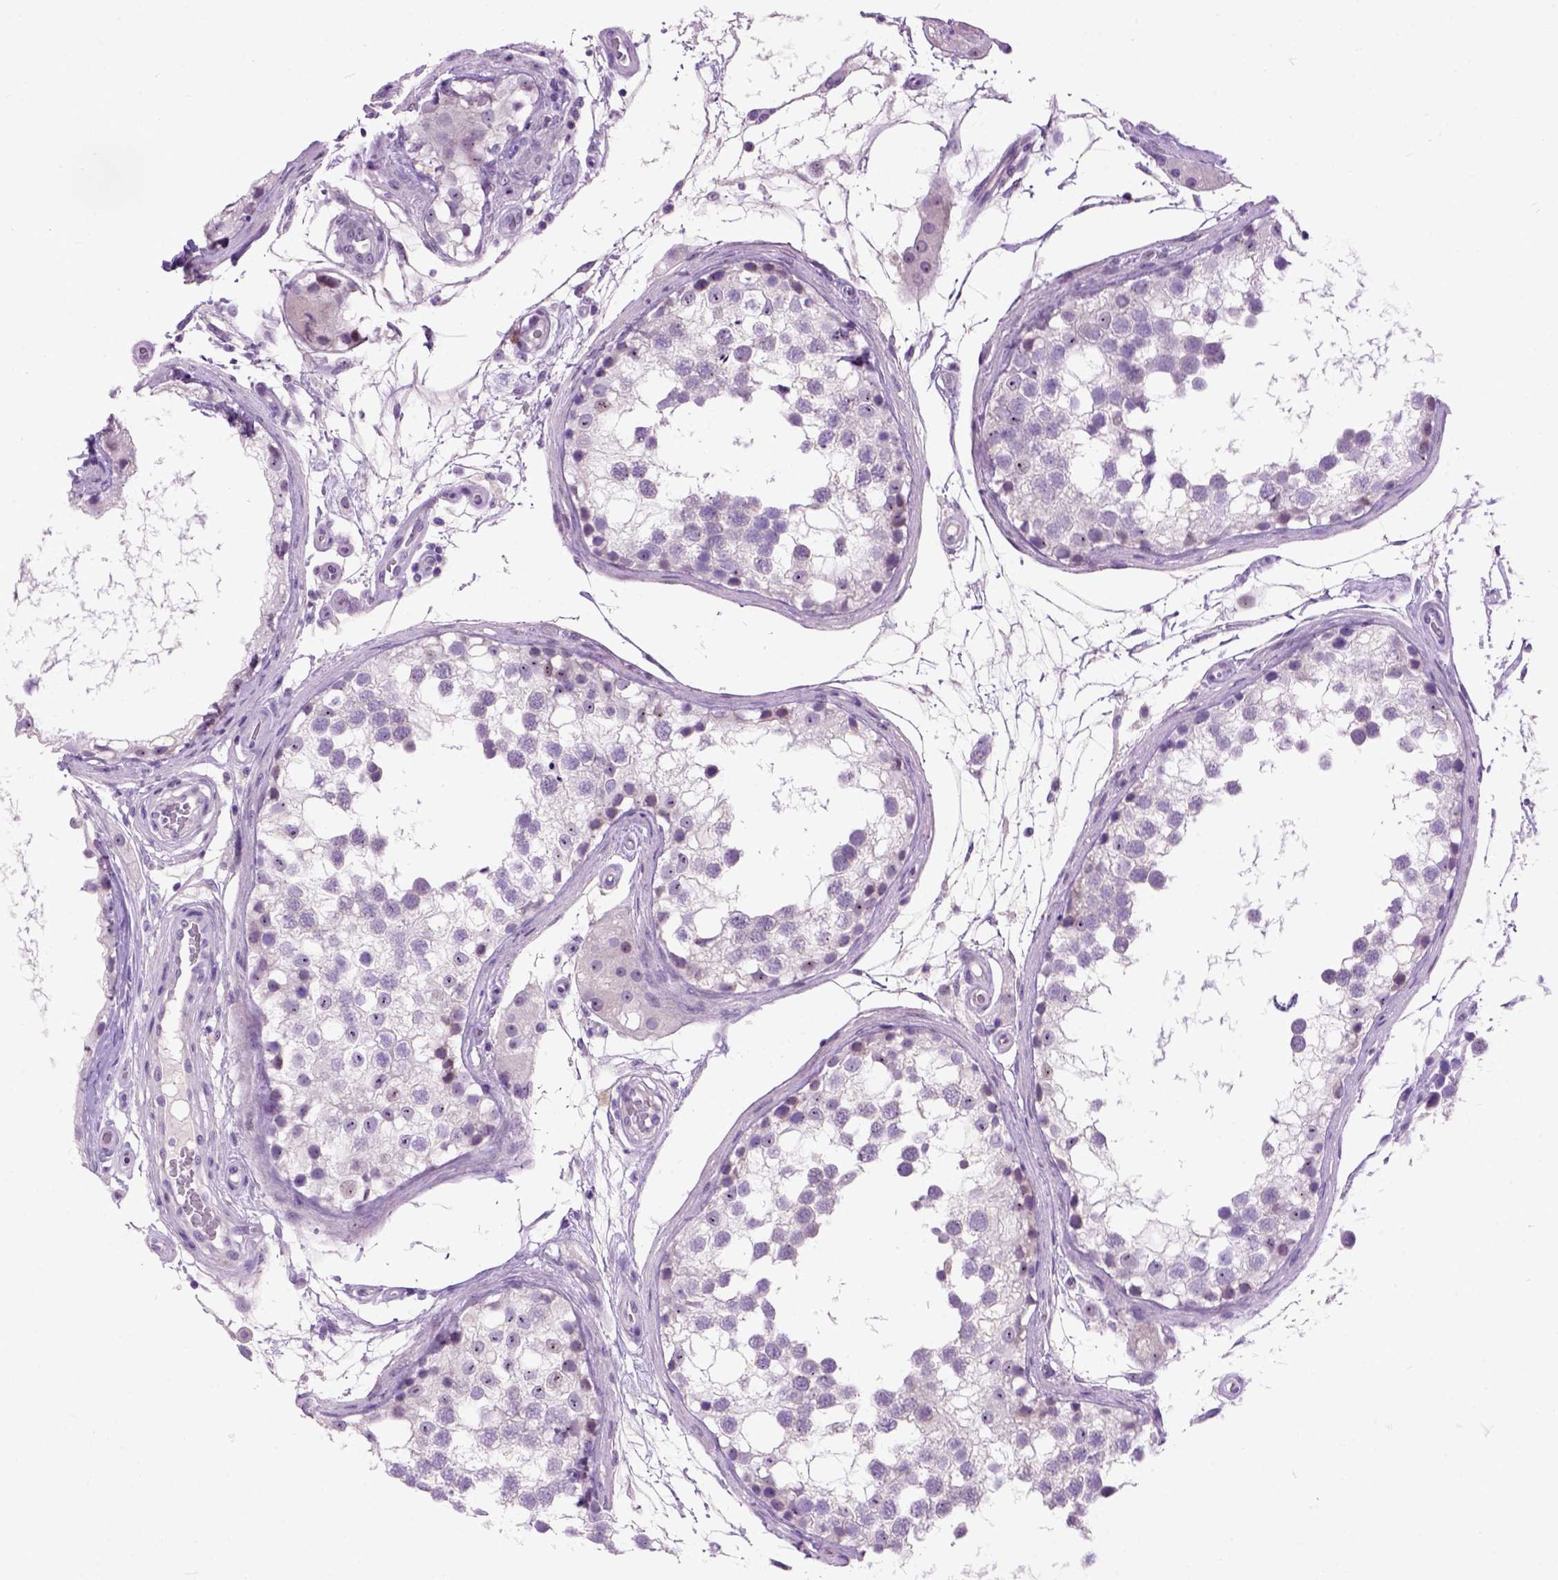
{"staining": {"intensity": "negative", "quantity": "none", "location": "none"}, "tissue": "testis", "cell_type": "Cells in seminiferous ducts", "image_type": "normal", "snomed": [{"axis": "morphology", "description": "Normal tissue, NOS"}, {"axis": "morphology", "description": "Seminoma, NOS"}, {"axis": "topography", "description": "Testis"}], "caption": "The photomicrograph reveals no significant positivity in cells in seminiferous ducts of testis. (Immunohistochemistry, brightfield microscopy, high magnification).", "gene": "MAPT", "patient": {"sex": "male", "age": 65}}